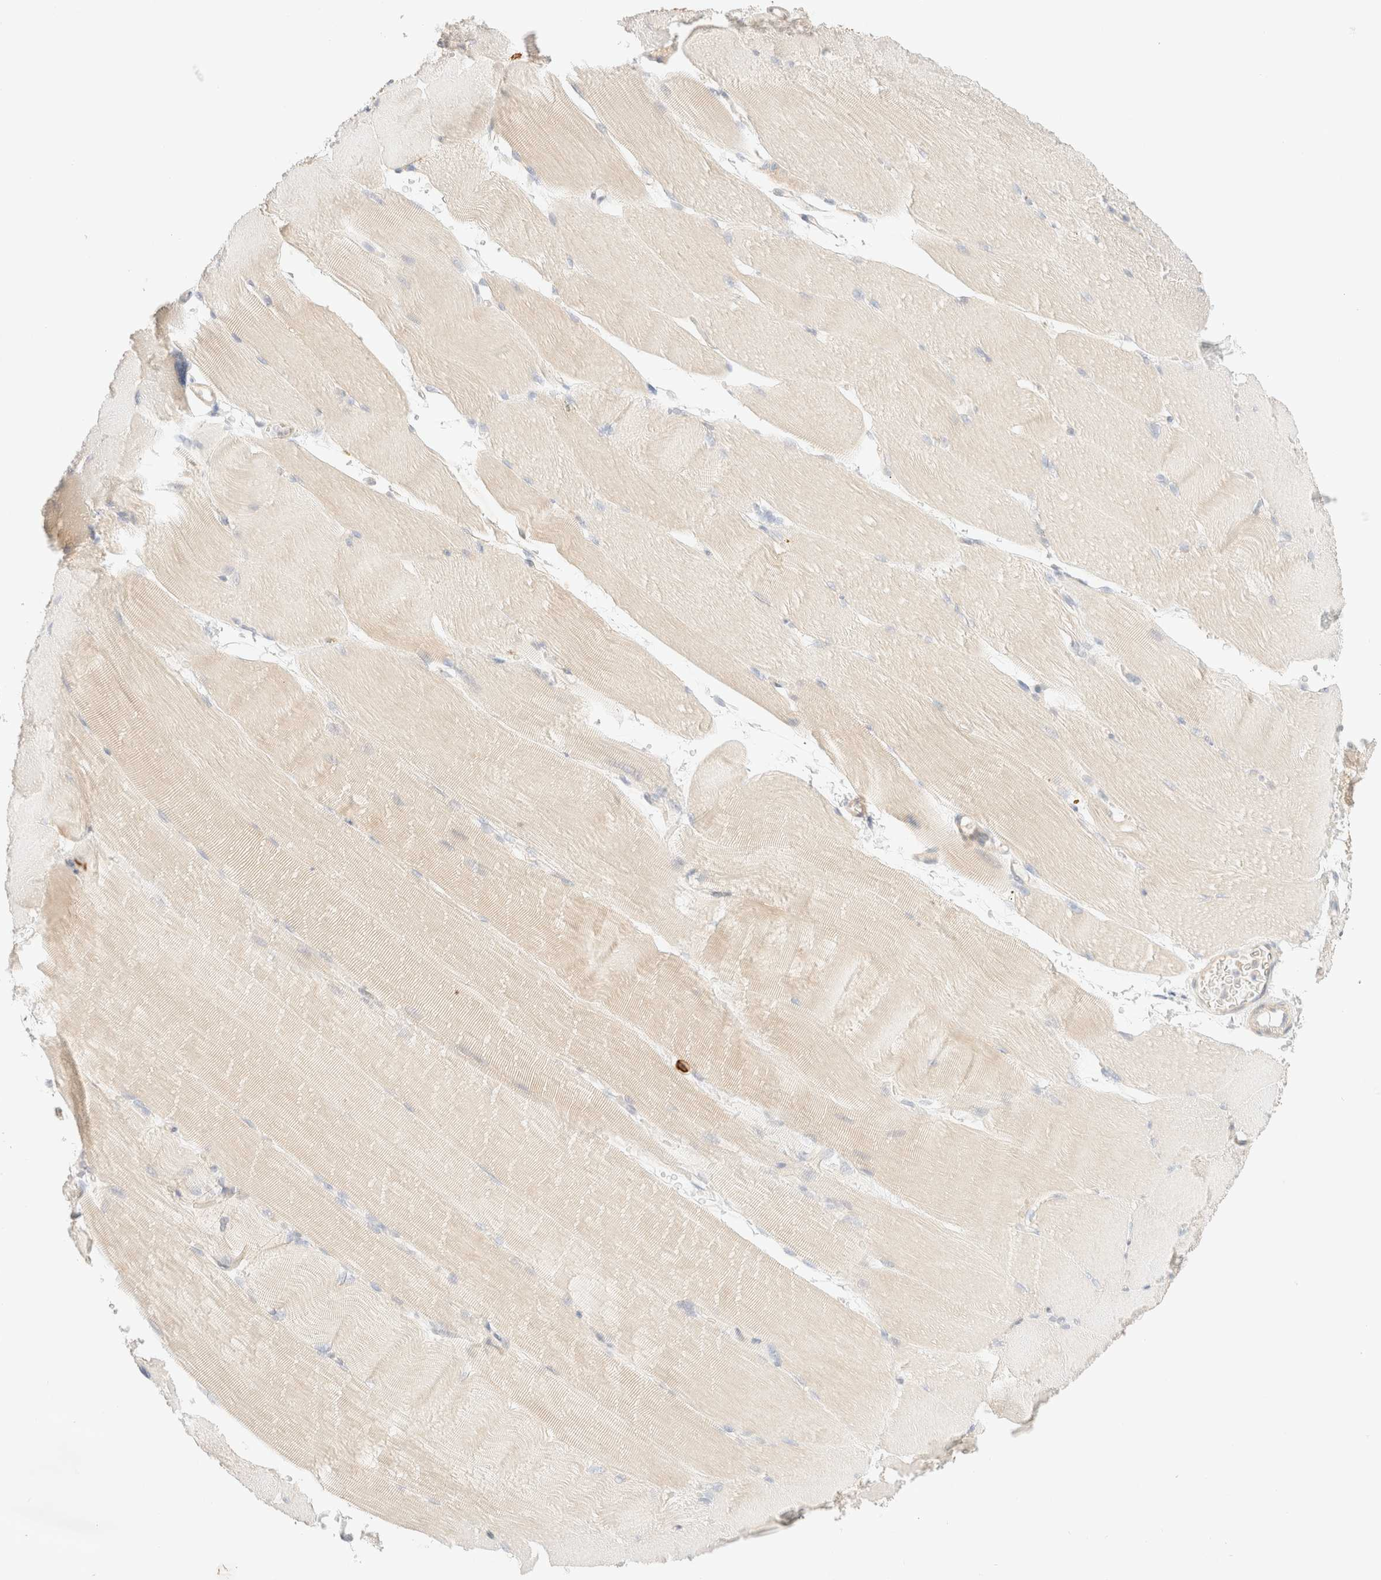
{"staining": {"intensity": "negative", "quantity": "none", "location": "none"}, "tissue": "skeletal muscle", "cell_type": "Myocytes", "image_type": "normal", "snomed": [{"axis": "morphology", "description": "Normal tissue, NOS"}, {"axis": "topography", "description": "Skeletal muscle"}, {"axis": "topography", "description": "Parathyroid gland"}], "caption": "Image shows no significant protein staining in myocytes of normal skeletal muscle.", "gene": "NIBAN2", "patient": {"sex": "female", "age": 37}}